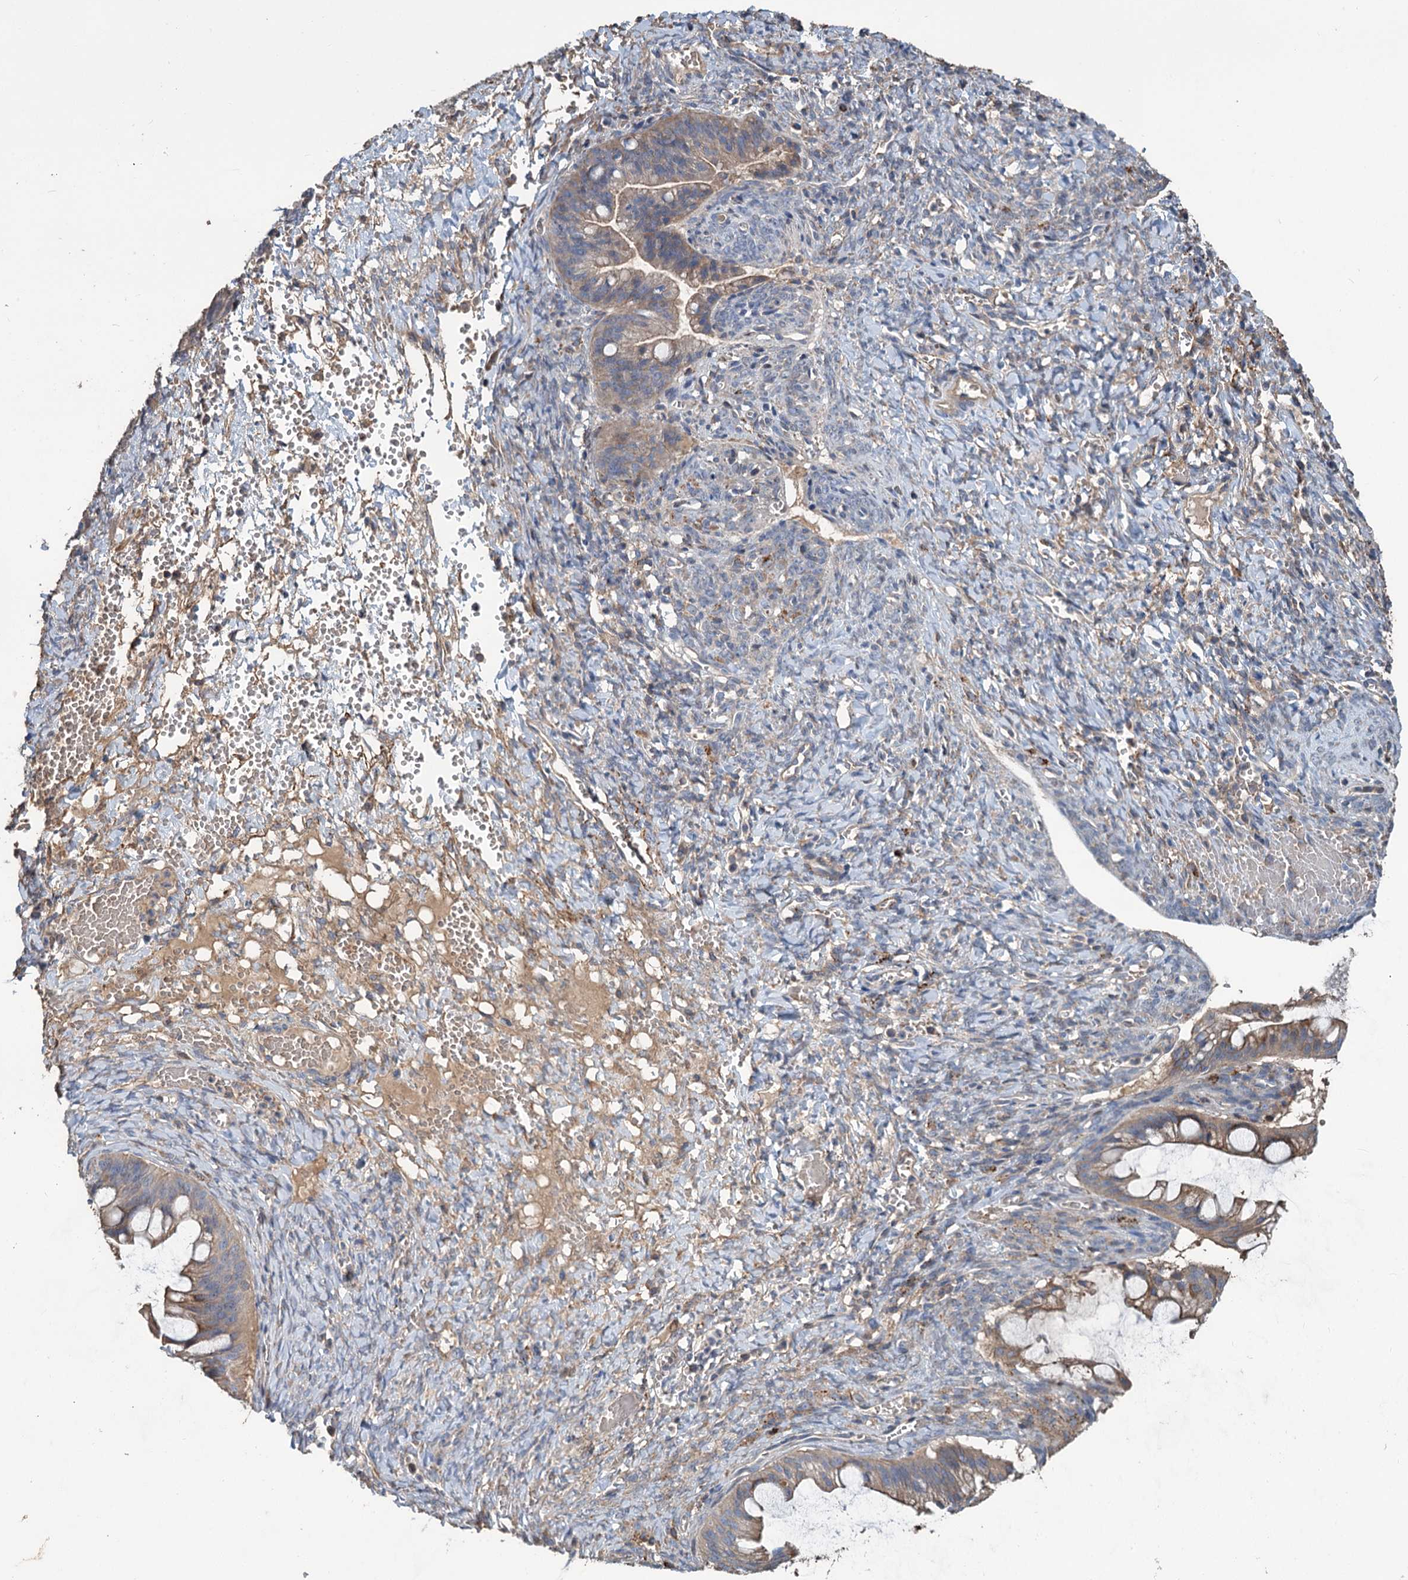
{"staining": {"intensity": "weak", "quantity": "25%-75%", "location": "cytoplasmic/membranous"}, "tissue": "ovarian cancer", "cell_type": "Tumor cells", "image_type": "cancer", "snomed": [{"axis": "morphology", "description": "Cystadenocarcinoma, mucinous, NOS"}, {"axis": "topography", "description": "Ovary"}], "caption": "Weak cytoplasmic/membranous expression for a protein is appreciated in about 25%-75% of tumor cells of mucinous cystadenocarcinoma (ovarian) using immunohistochemistry (IHC).", "gene": "URAD", "patient": {"sex": "female", "age": 73}}